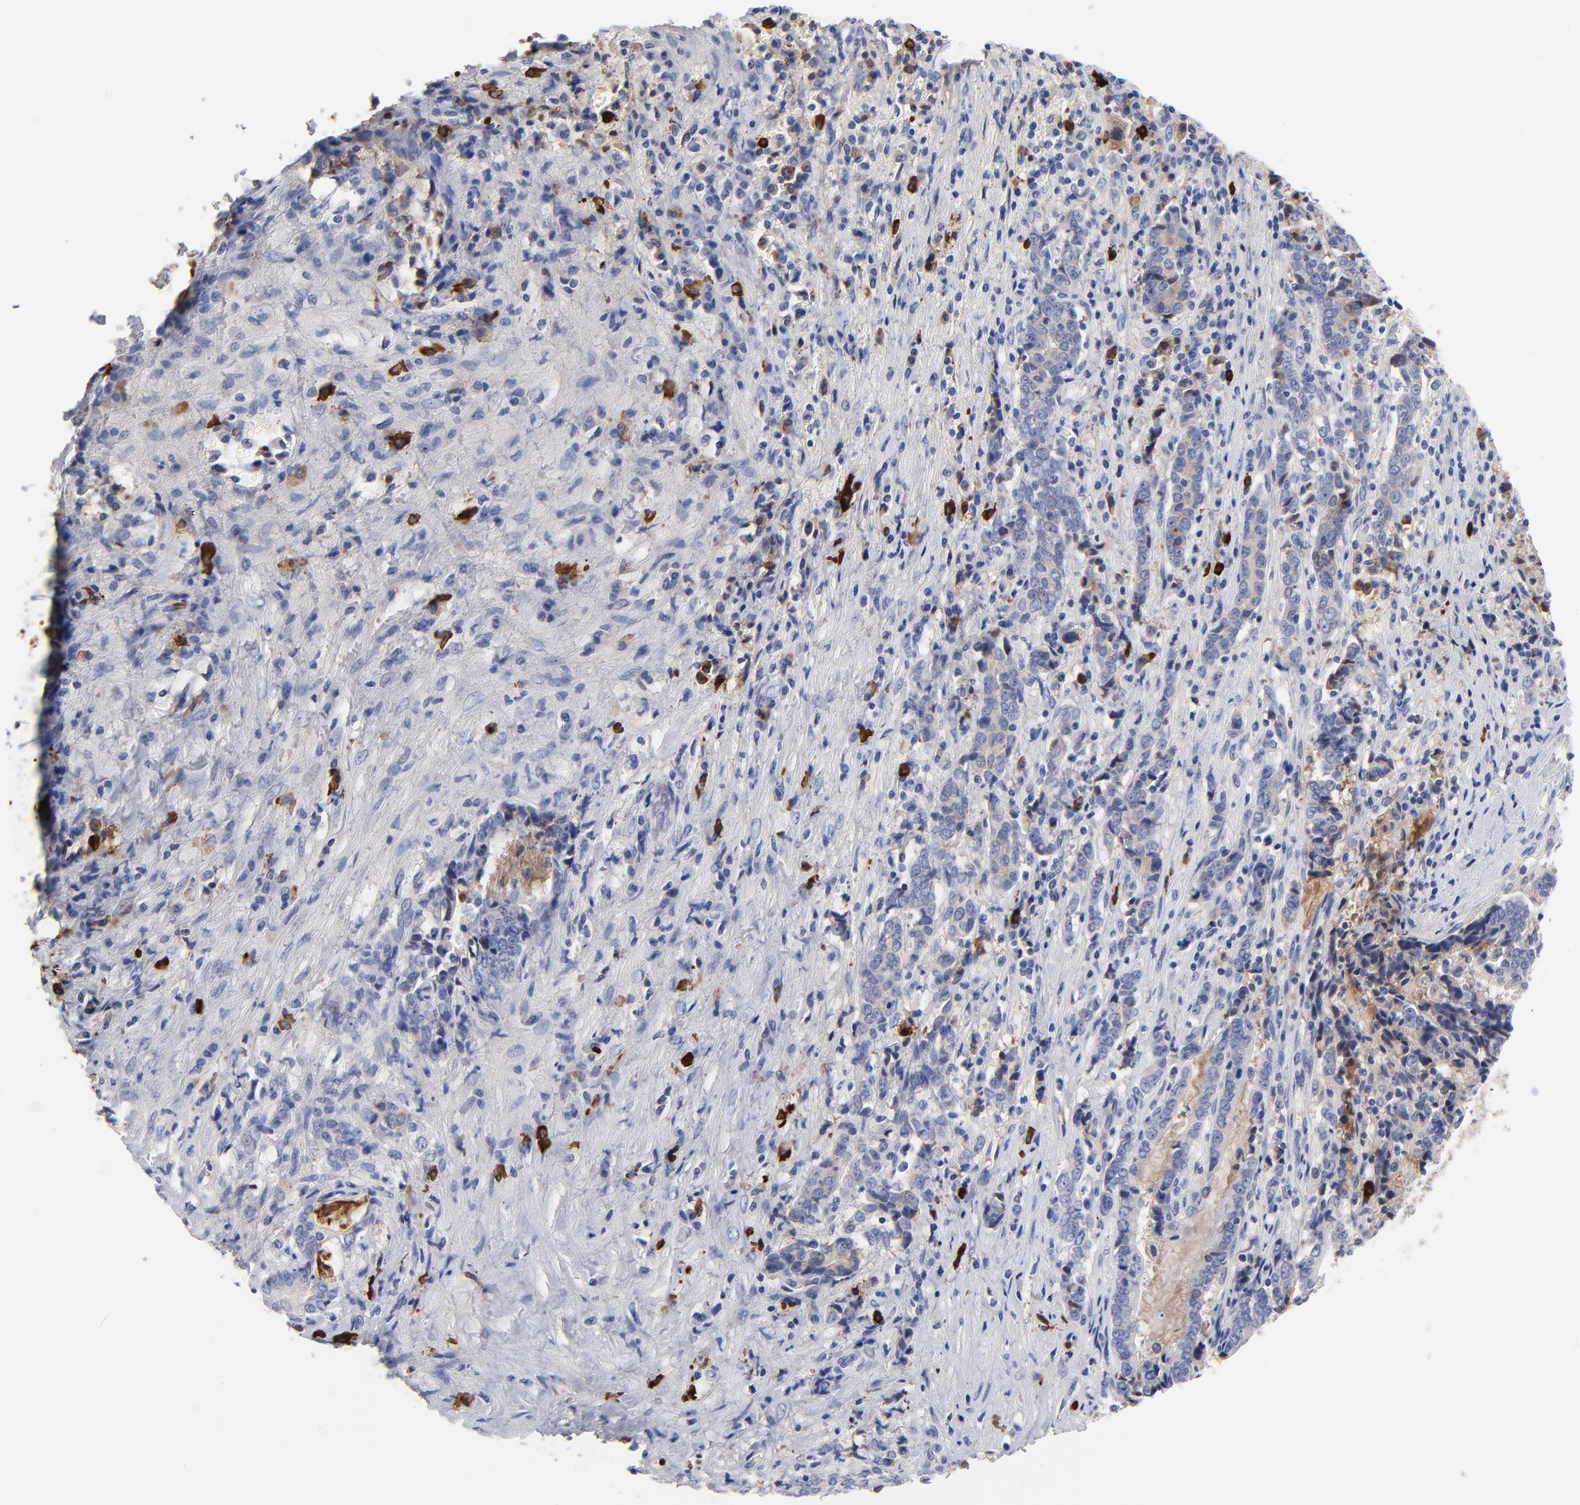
{"staining": {"intensity": "weak", "quantity": "25%-75%", "location": "cytoplasmic/membranous"}, "tissue": "liver cancer", "cell_type": "Tumor cells", "image_type": "cancer", "snomed": [{"axis": "morphology", "description": "Cholangiocarcinoma"}, {"axis": "topography", "description": "Liver"}], "caption": "Liver cholangiocarcinoma stained for a protein (brown) exhibits weak cytoplasmic/membranous positive positivity in about 25%-75% of tumor cells.", "gene": "IGLV3-10", "patient": {"sex": "male", "age": 57}}